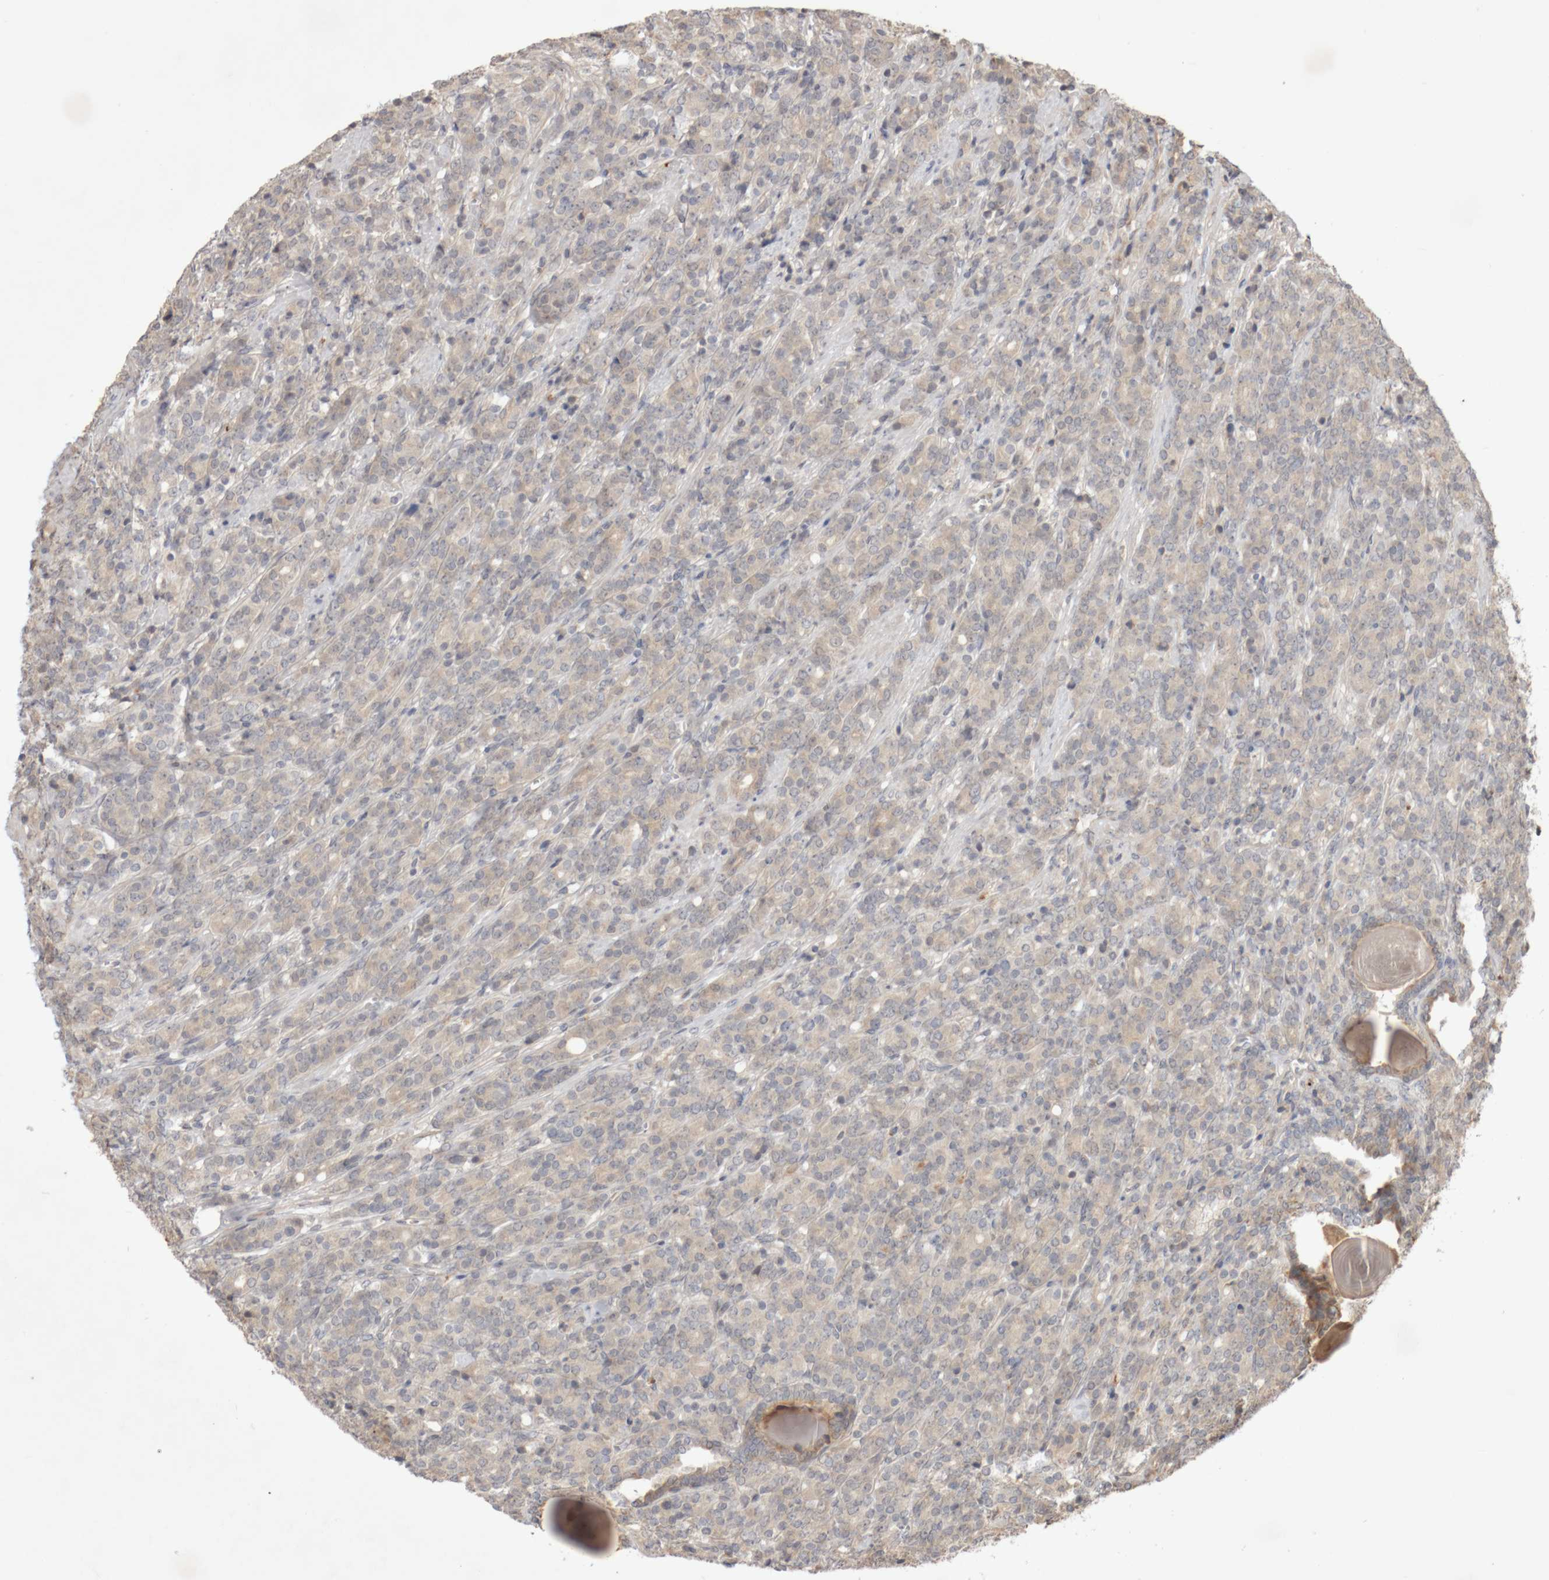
{"staining": {"intensity": "weak", "quantity": "25%-75%", "location": "cytoplasmic/membranous"}, "tissue": "prostate cancer", "cell_type": "Tumor cells", "image_type": "cancer", "snomed": [{"axis": "morphology", "description": "Adenocarcinoma, High grade"}, {"axis": "topography", "description": "Prostate"}], "caption": "DAB (3,3'-diaminobenzidine) immunohistochemical staining of prostate adenocarcinoma (high-grade) displays weak cytoplasmic/membranous protein expression in approximately 25%-75% of tumor cells.", "gene": "DPH7", "patient": {"sex": "male", "age": 62}}